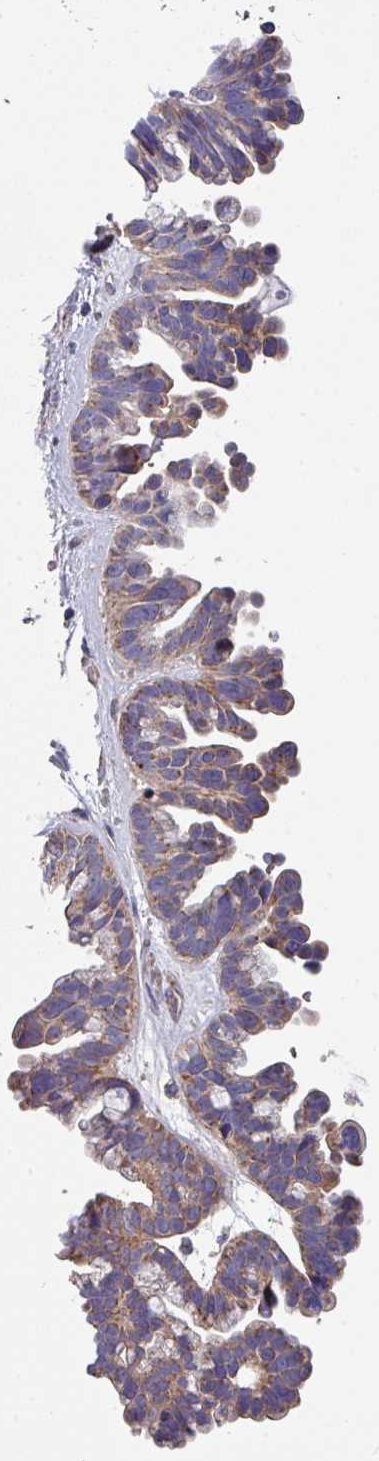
{"staining": {"intensity": "weak", "quantity": ">75%", "location": "cytoplasmic/membranous"}, "tissue": "ovarian cancer", "cell_type": "Tumor cells", "image_type": "cancer", "snomed": [{"axis": "morphology", "description": "Cystadenocarcinoma, serous, NOS"}, {"axis": "topography", "description": "Ovary"}], "caption": "Serous cystadenocarcinoma (ovarian) stained for a protein displays weak cytoplasmic/membranous positivity in tumor cells.", "gene": "DCAF12L2", "patient": {"sex": "female", "age": 56}}